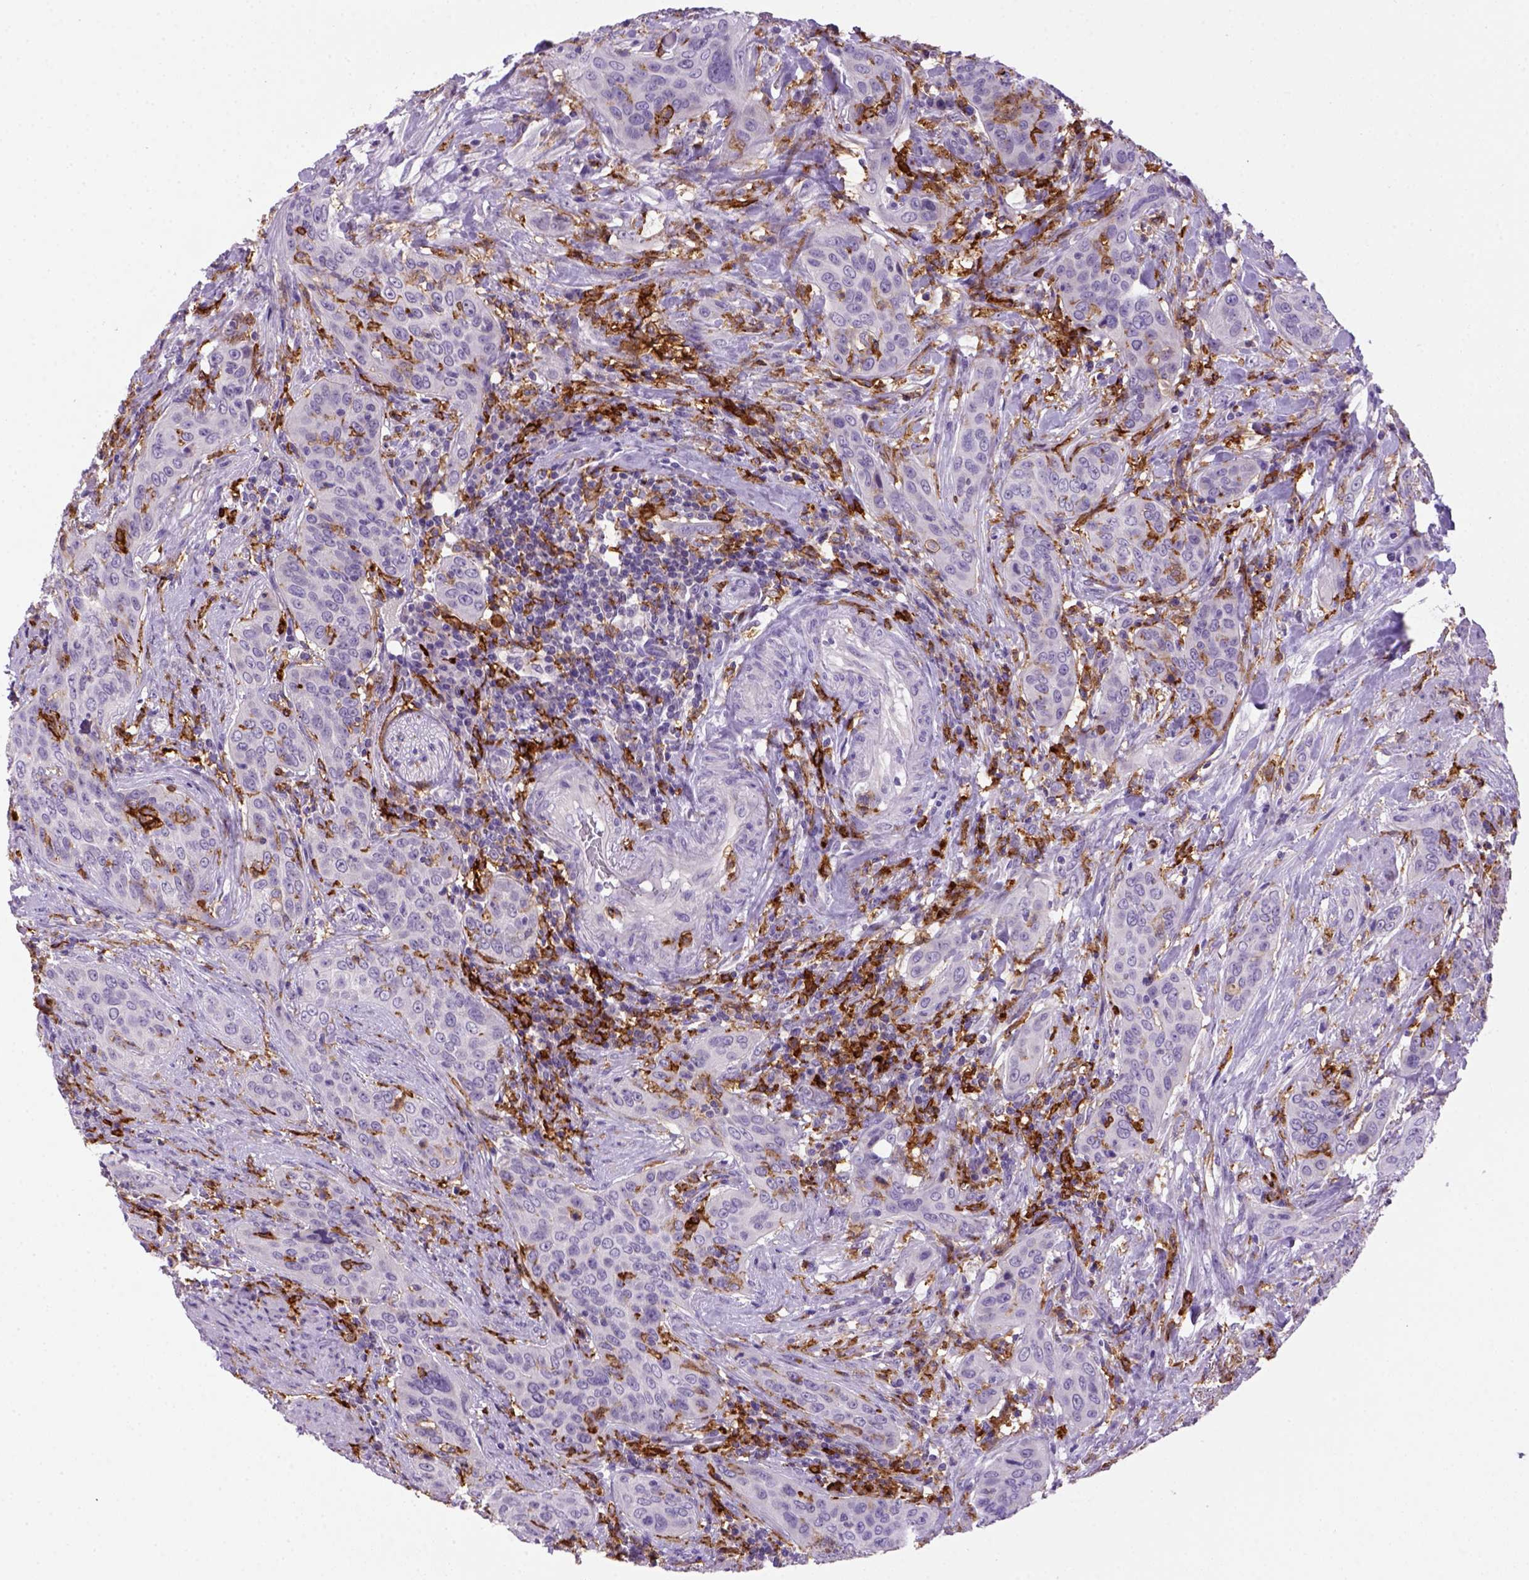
{"staining": {"intensity": "negative", "quantity": "none", "location": "none"}, "tissue": "urothelial cancer", "cell_type": "Tumor cells", "image_type": "cancer", "snomed": [{"axis": "morphology", "description": "Urothelial carcinoma, High grade"}, {"axis": "topography", "description": "Urinary bladder"}], "caption": "Tumor cells show no significant protein positivity in urothelial cancer.", "gene": "CD14", "patient": {"sex": "male", "age": 82}}